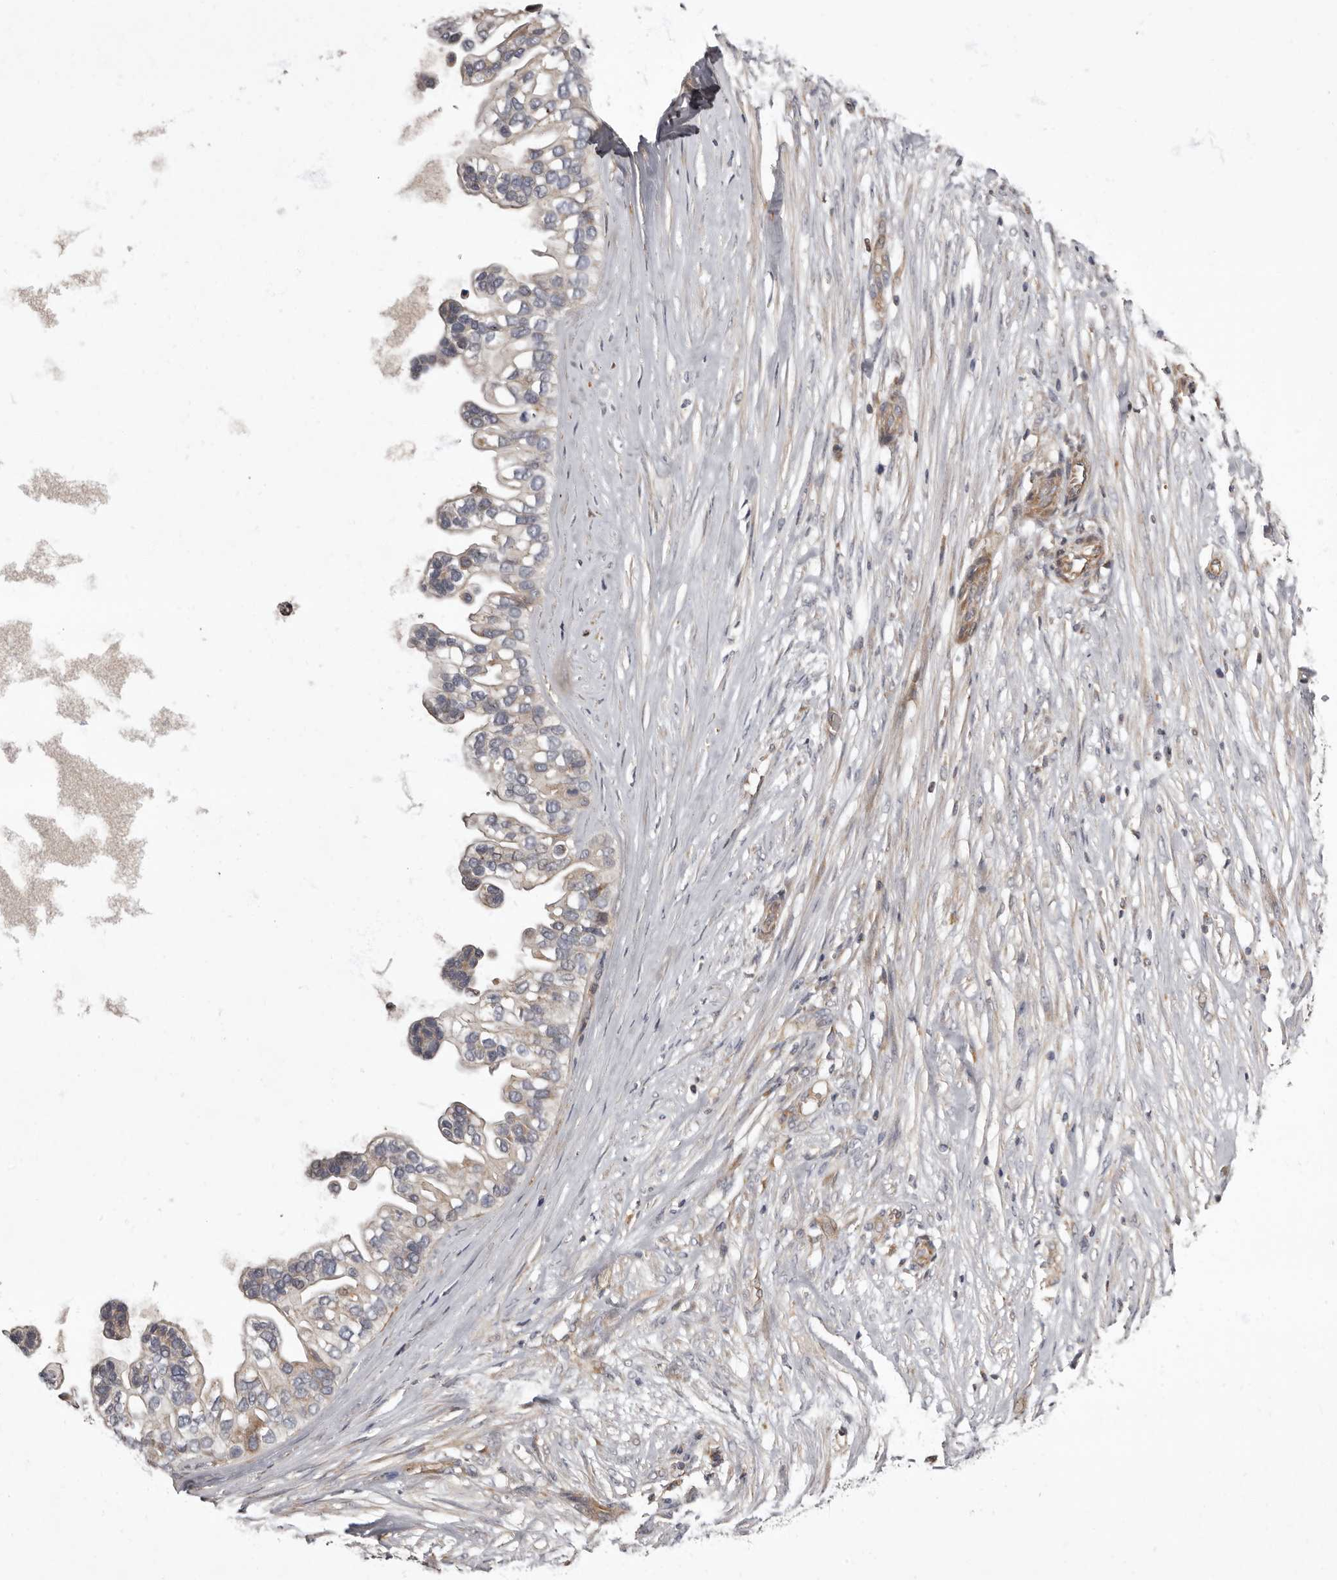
{"staining": {"intensity": "weak", "quantity": "25%-75%", "location": "cytoplasmic/membranous"}, "tissue": "ovarian cancer", "cell_type": "Tumor cells", "image_type": "cancer", "snomed": [{"axis": "morphology", "description": "Cystadenocarcinoma, mucinous, NOS"}, {"axis": "topography", "description": "Ovary"}], "caption": "Ovarian cancer stained with a brown dye reveals weak cytoplasmic/membranous positive expression in about 25%-75% of tumor cells.", "gene": "ADCY2", "patient": {"sex": "female", "age": 80}}